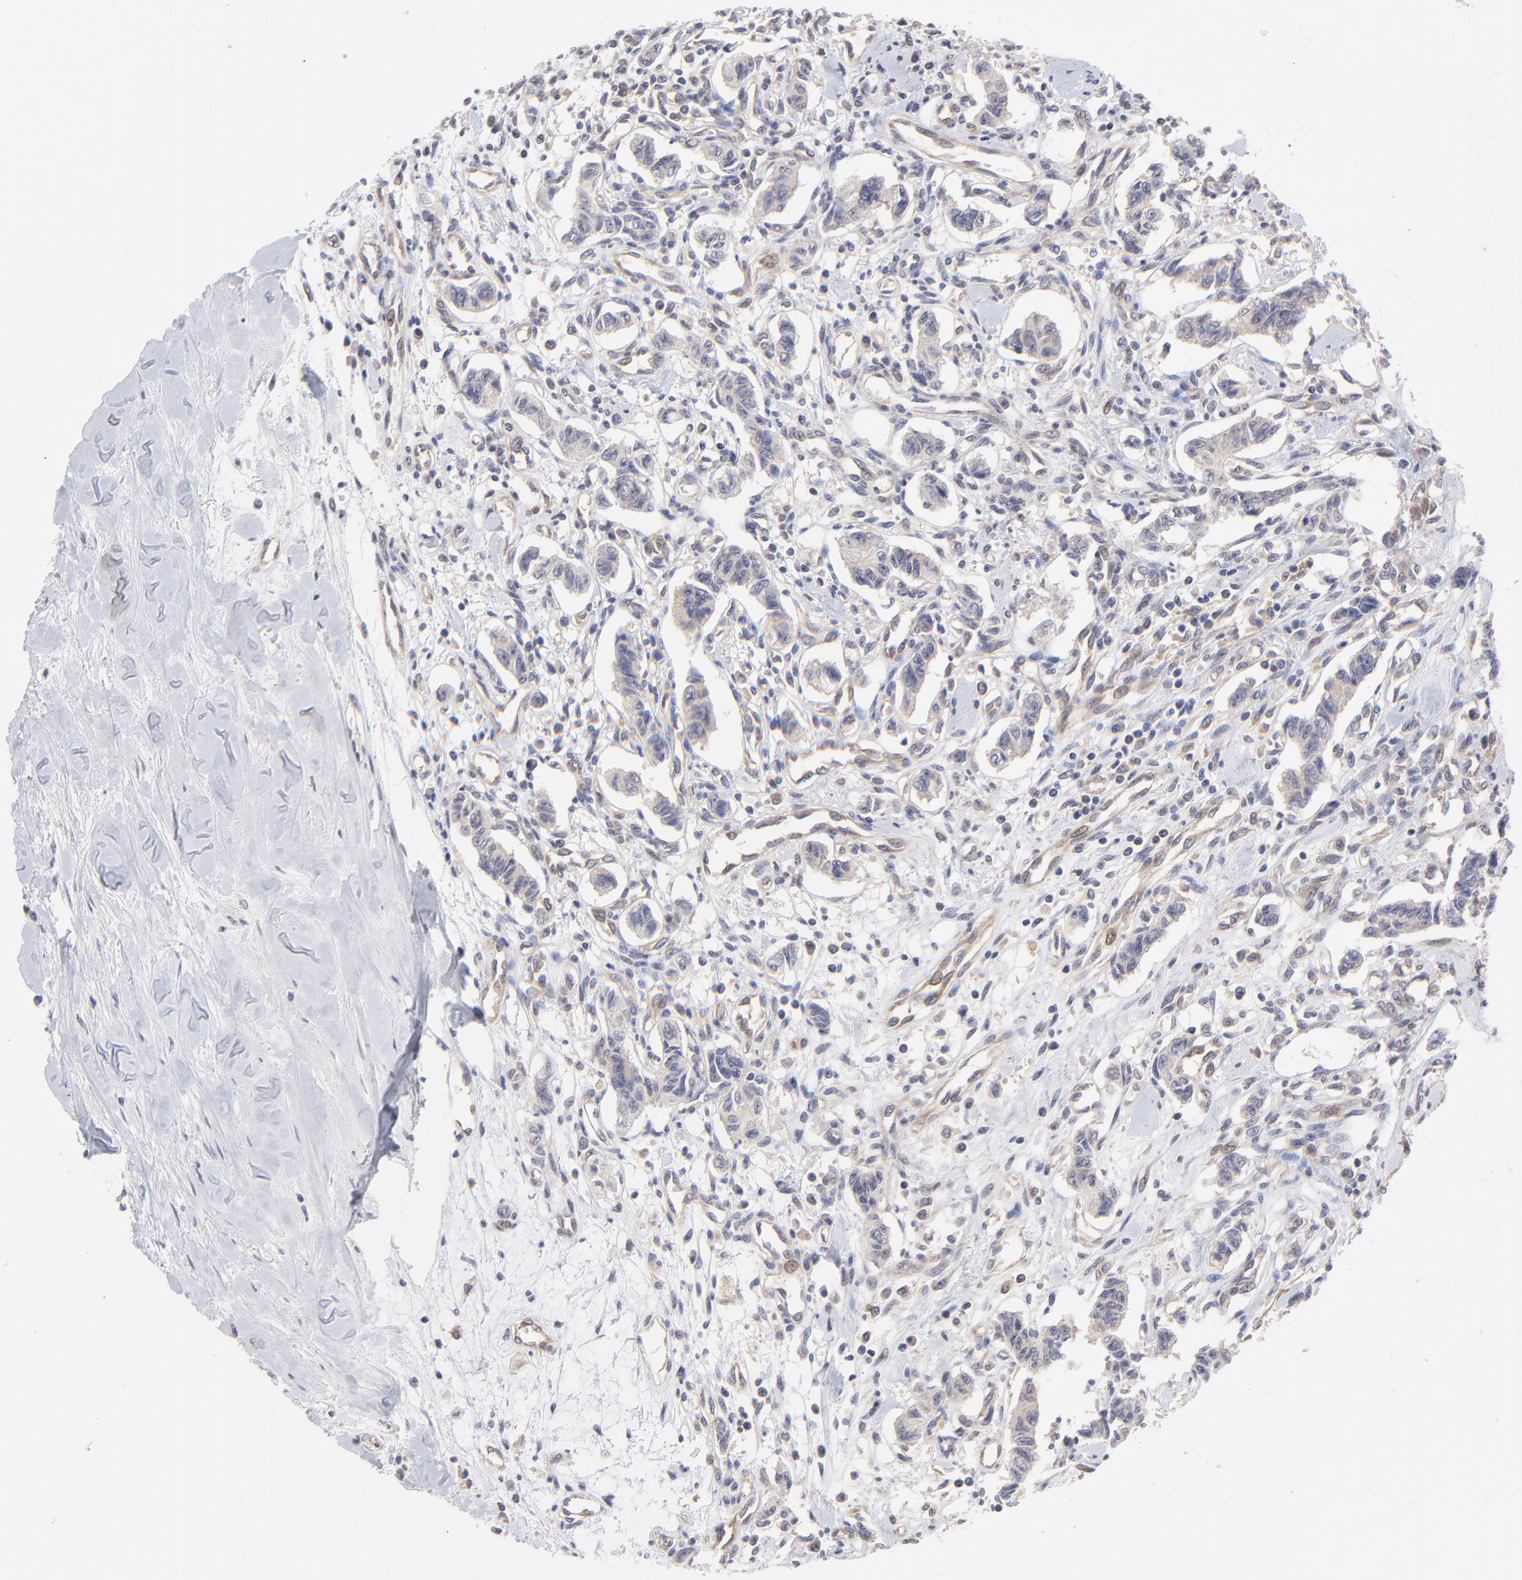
{"staining": {"intensity": "negative", "quantity": "none", "location": "none"}, "tissue": "renal cancer", "cell_type": "Tumor cells", "image_type": "cancer", "snomed": [{"axis": "morphology", "description": "Carcinoid, malignant, NOS"}, {"axis": "topography", "description": "Kidney"}], "caption": "The immunohistochemistry (IHC) histopathology image has no significant expression in tumor cells of renal cancer (carcinoid (malignant)) tissue.", "gene": "GART", "patient": {"sex": "female", "age": 41}}